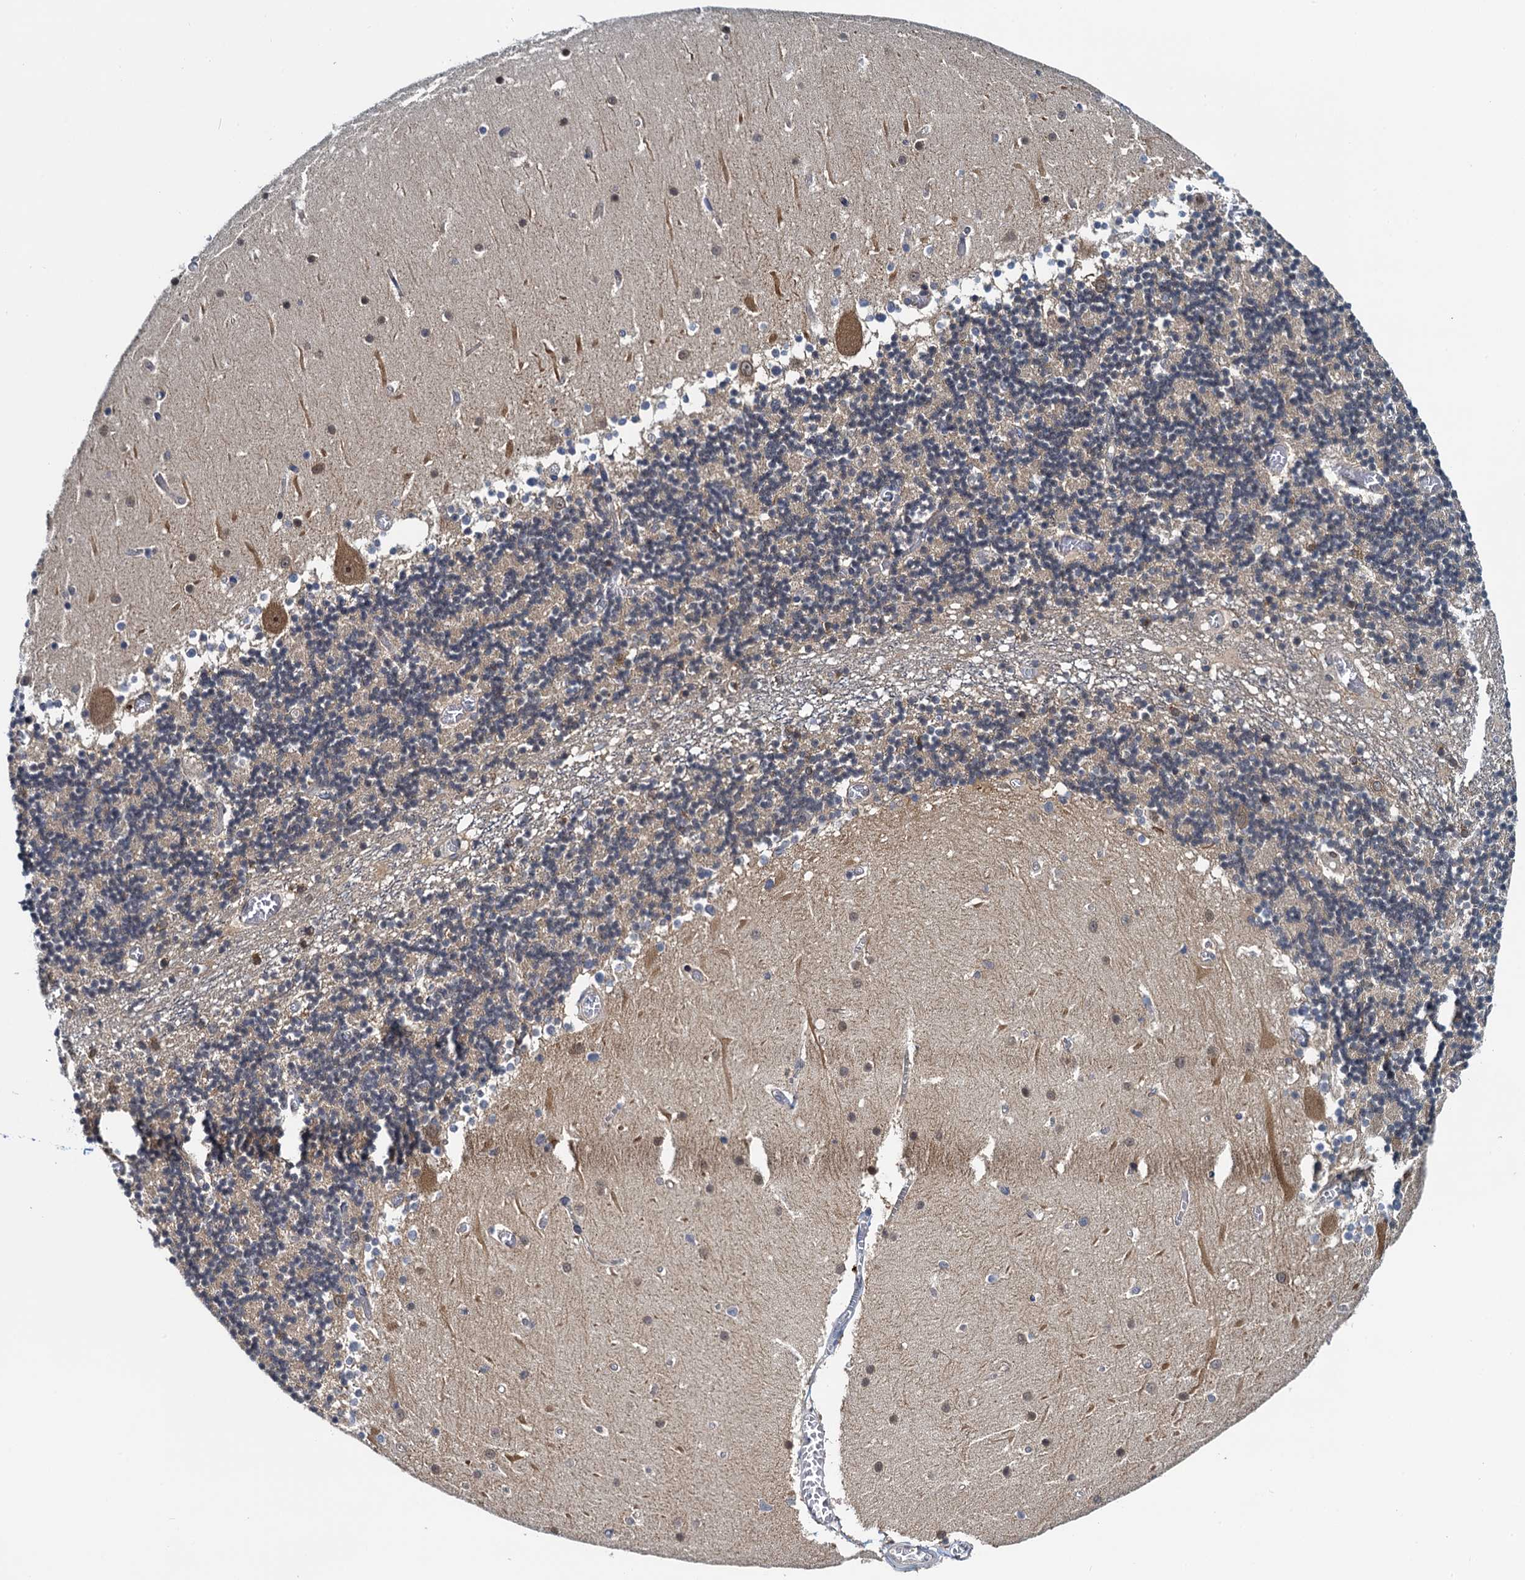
{"staining": {"intensity": "strong", "quantity": "<25%", "location": "nuclear"}, "tissue": "cerebellum", "cell_type": "Cells in granular layer", "image_type": "normal", "snomed": [{"axis": "morphology", "description": "Normal tissue, NOS"}, {"axis": "topography", "description": "Cerebellum"}], "caption": "A micrograph of cerebellum stained for a protein shows strong nuclear brown staining in cells in granular layer.", "gene": "RNF125", "patient": {"sex": "female", "age": 28}}